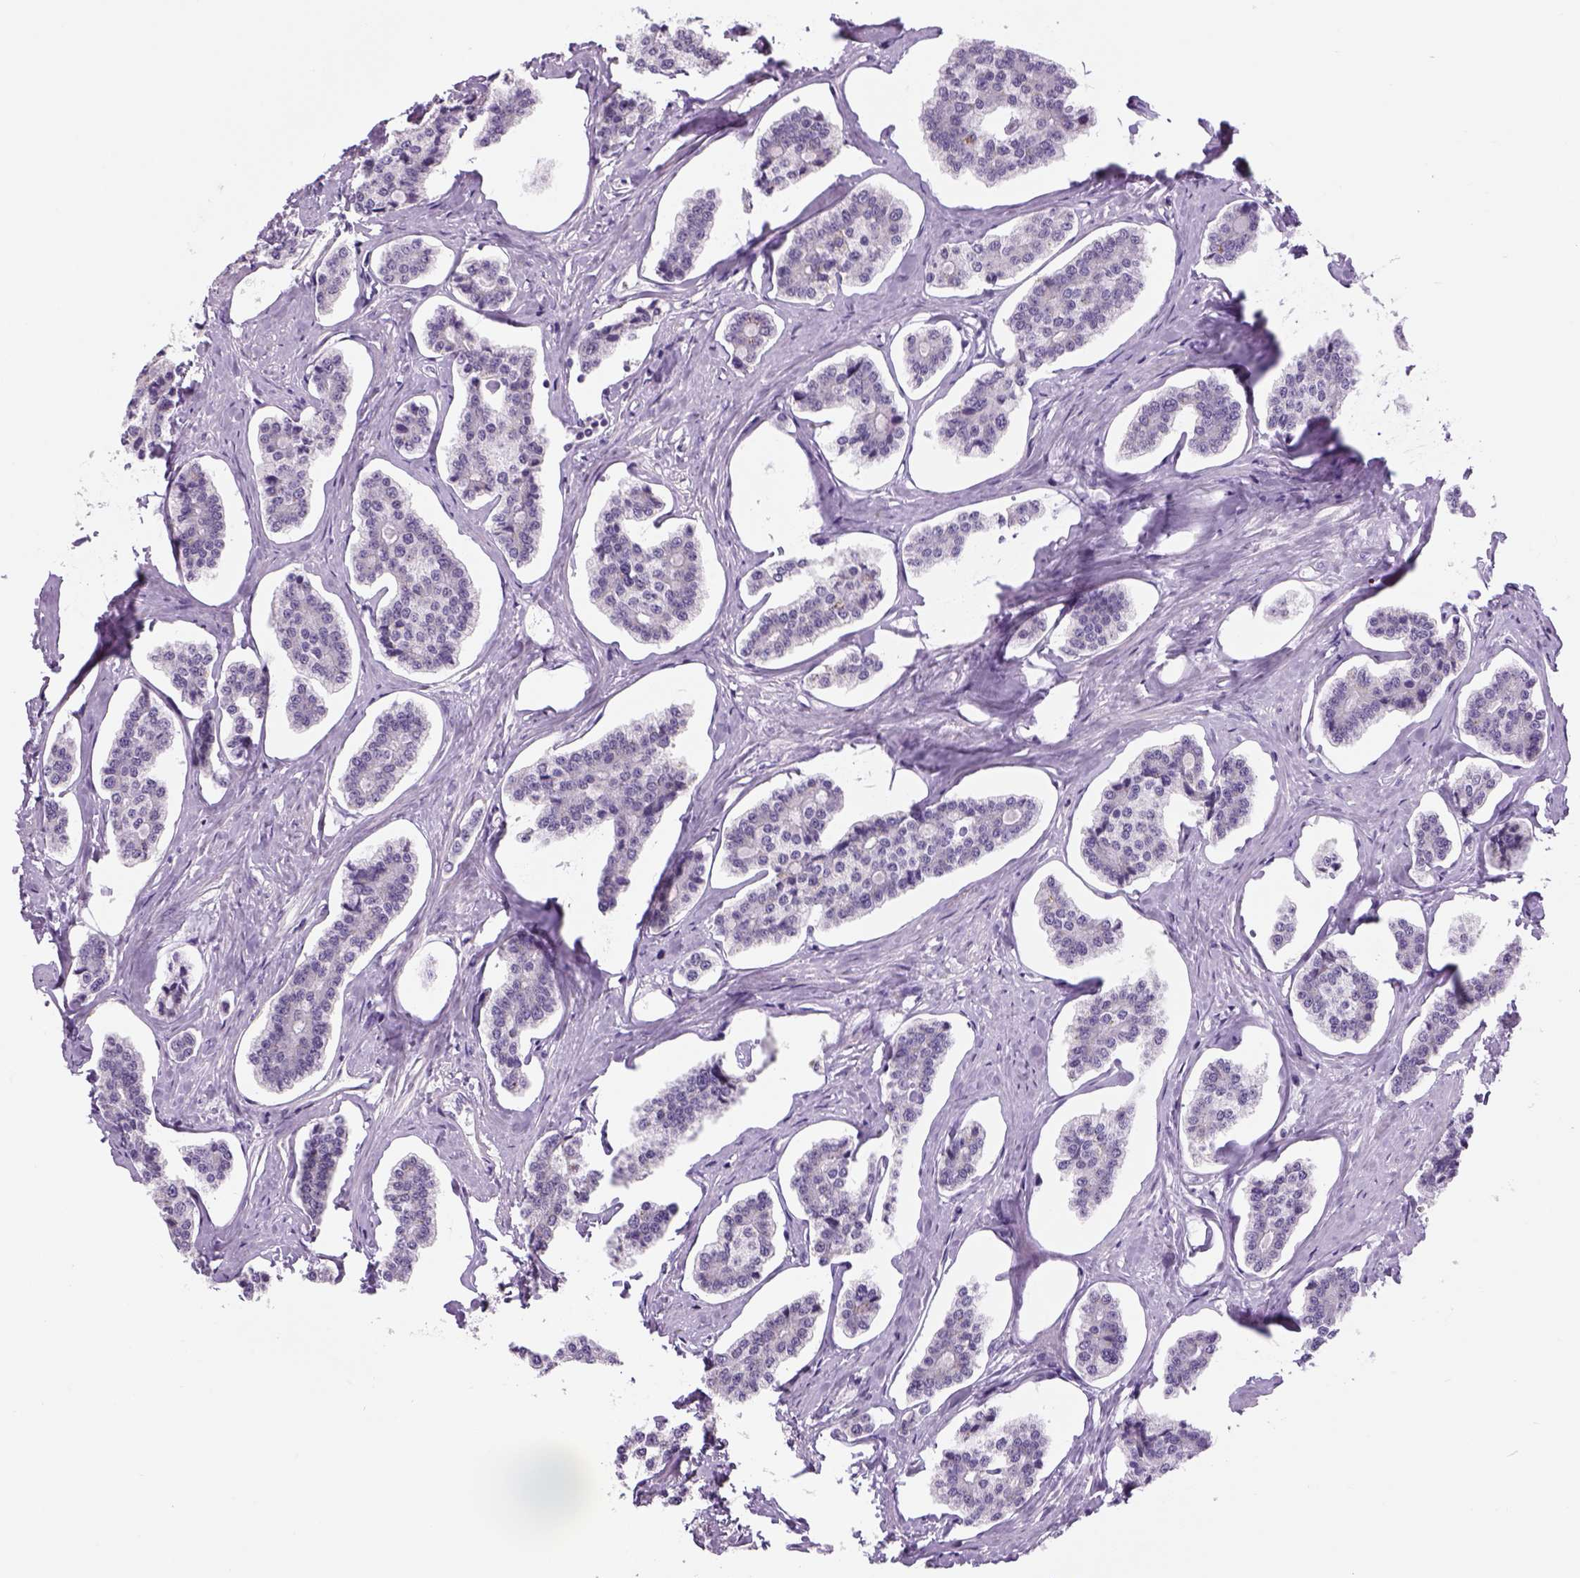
{"staining": {"intensity": "negative", "quantity": "none", "location": "none"}, "tissue": "carcinoid", "cell_type": "Tumor cells", "image_type": "cancer", "snomed": [{"axis": "morphology", "description": "Carcinoid, malignant, NOS"}, {"axis": "topography", "description": "Small intestine"}], "caption": "Photomicrograph shows no significant protein expression in tumor cells of malignant carcinoid.", "gene": "DBH", "patient": {"sex": "female", "age": 65}}